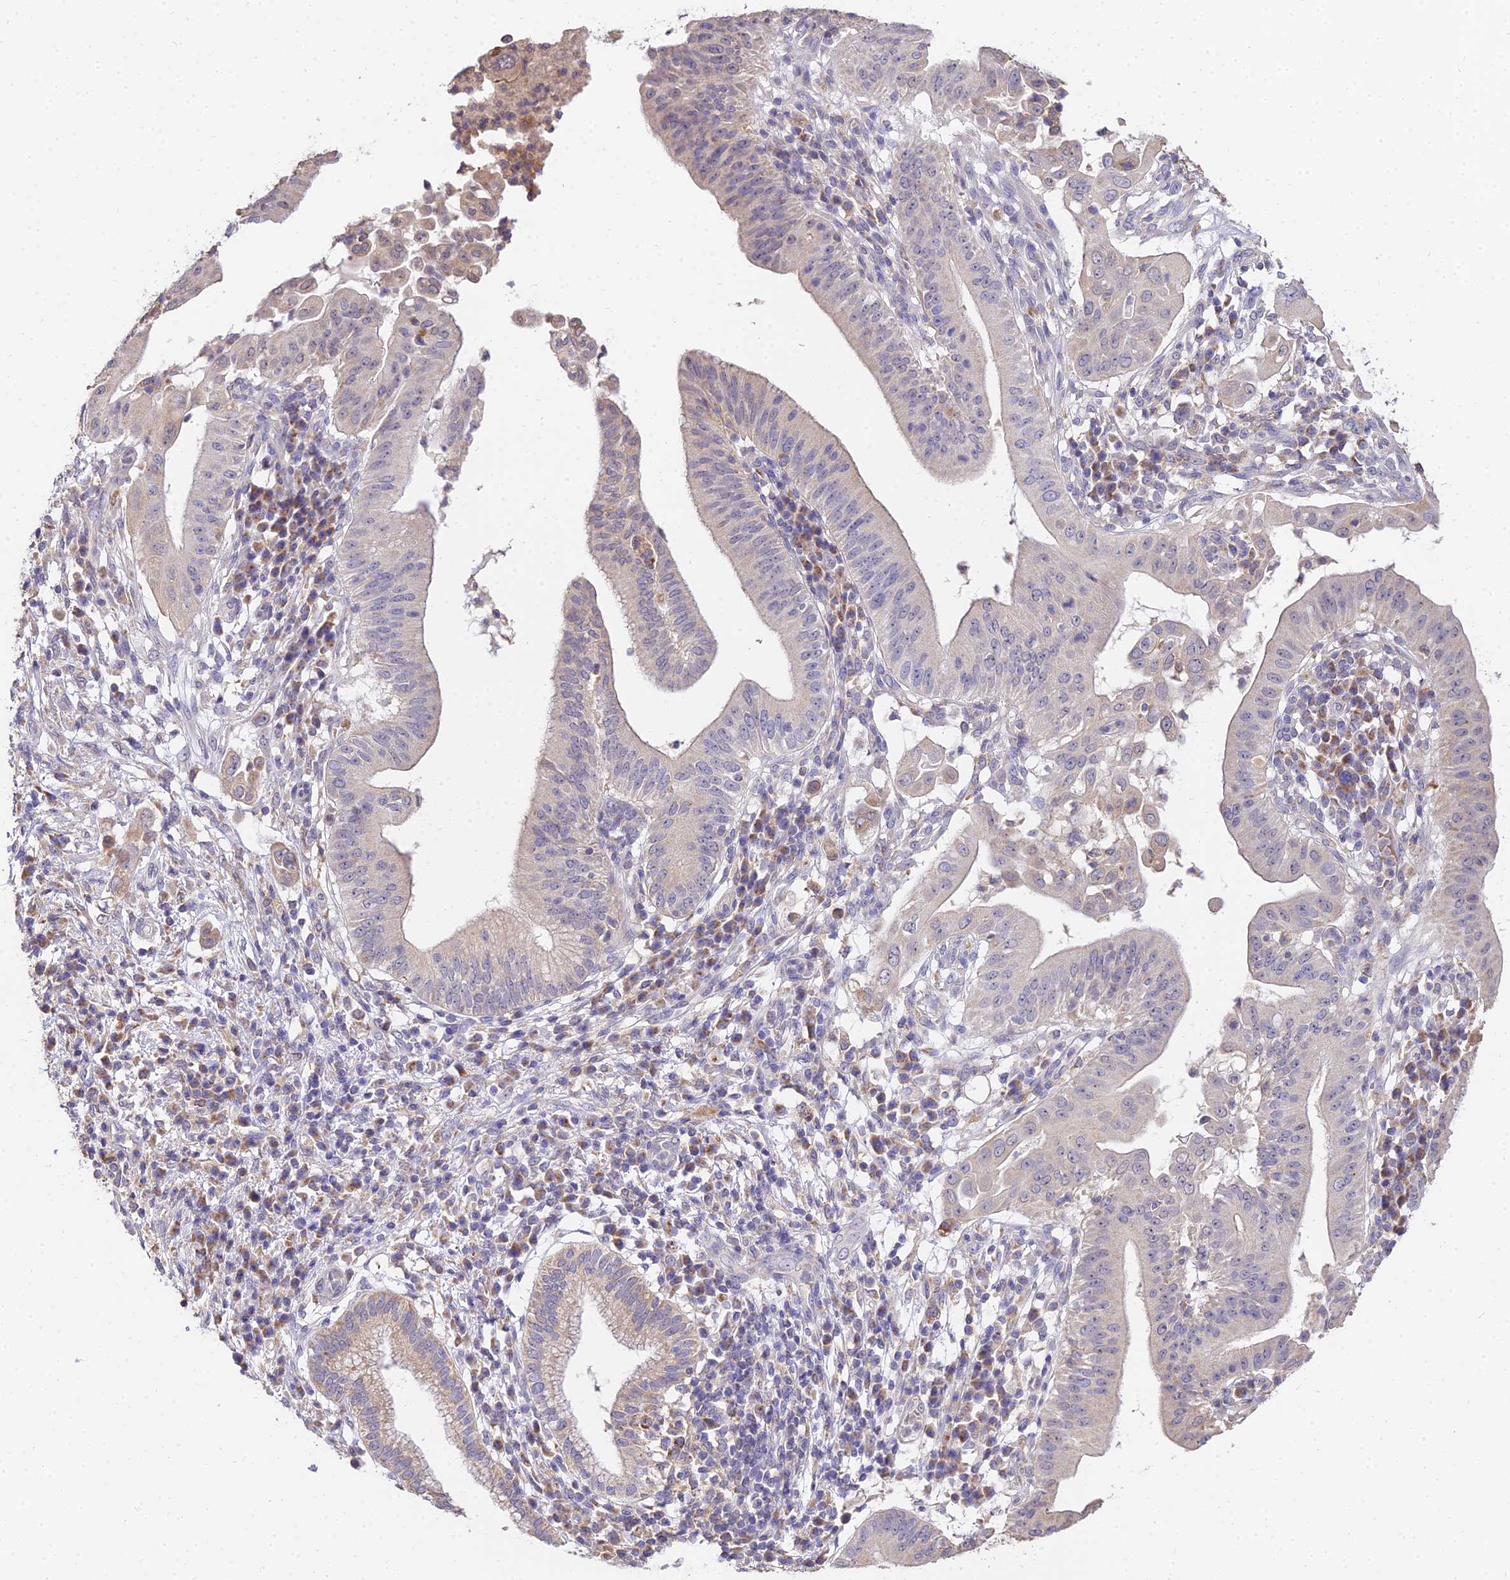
{"staining": {"intensity": "weak", "quantity": "<25%", "location": "cytoplasmic/membranous"}, "tissue": "pancreatic cancer", "cell_type": "Tumor cells", "image_type": "cancer", "snomed": [{"axis": "morphology", "description": "Adenocarcinoma, NOS"}, {"axis": "topography", "description": "Pancreas"}], "caption": "High power microscopy micrograph of an immunohistochemistry (IHC) photomicrograph of pancreatic adenocarcinoma, revealing no significant staining in tumor cells.", "gene": "ARL8B", "patient": {"sex": "male", "age": 68}}